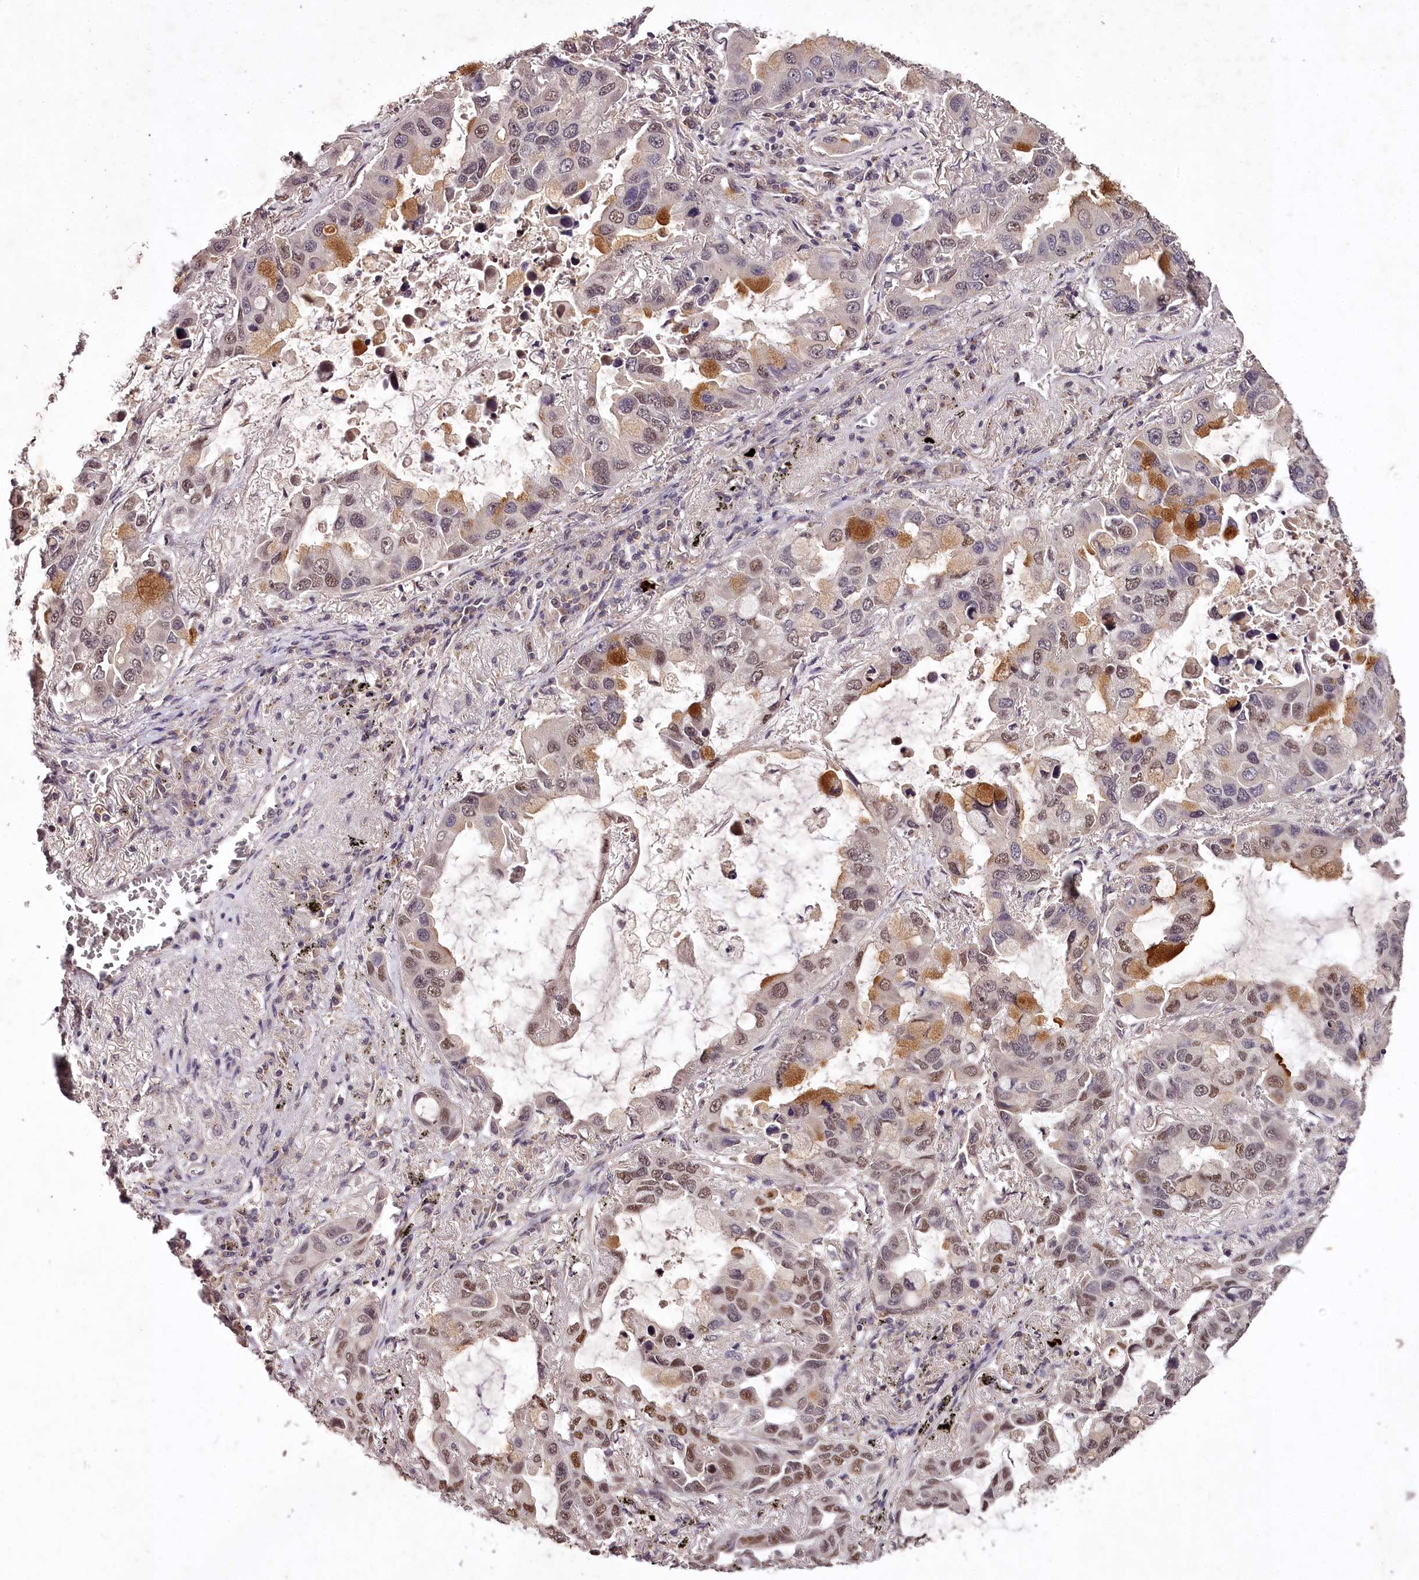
{"staining": {"intensity": "moderate", "quantity": "25%-75%", "location": "nuclear"}, "tissue": "lung cancer", "cell_type": "Tumor cells", "image_type": "cancer", "snomed": [{"axis": "morphology", "description": "Adenocarcinoma, NOS"}, {"axis": "topography", "description": "Lung"}], "caption": "Lung cancer tissue exhibits moderate nuclear staining in approximately 25%-75% of tumor cells, visualized by immunohistochemistry.", "gene": "MAML3", "patient": {"sex": "male", "age": 64}}